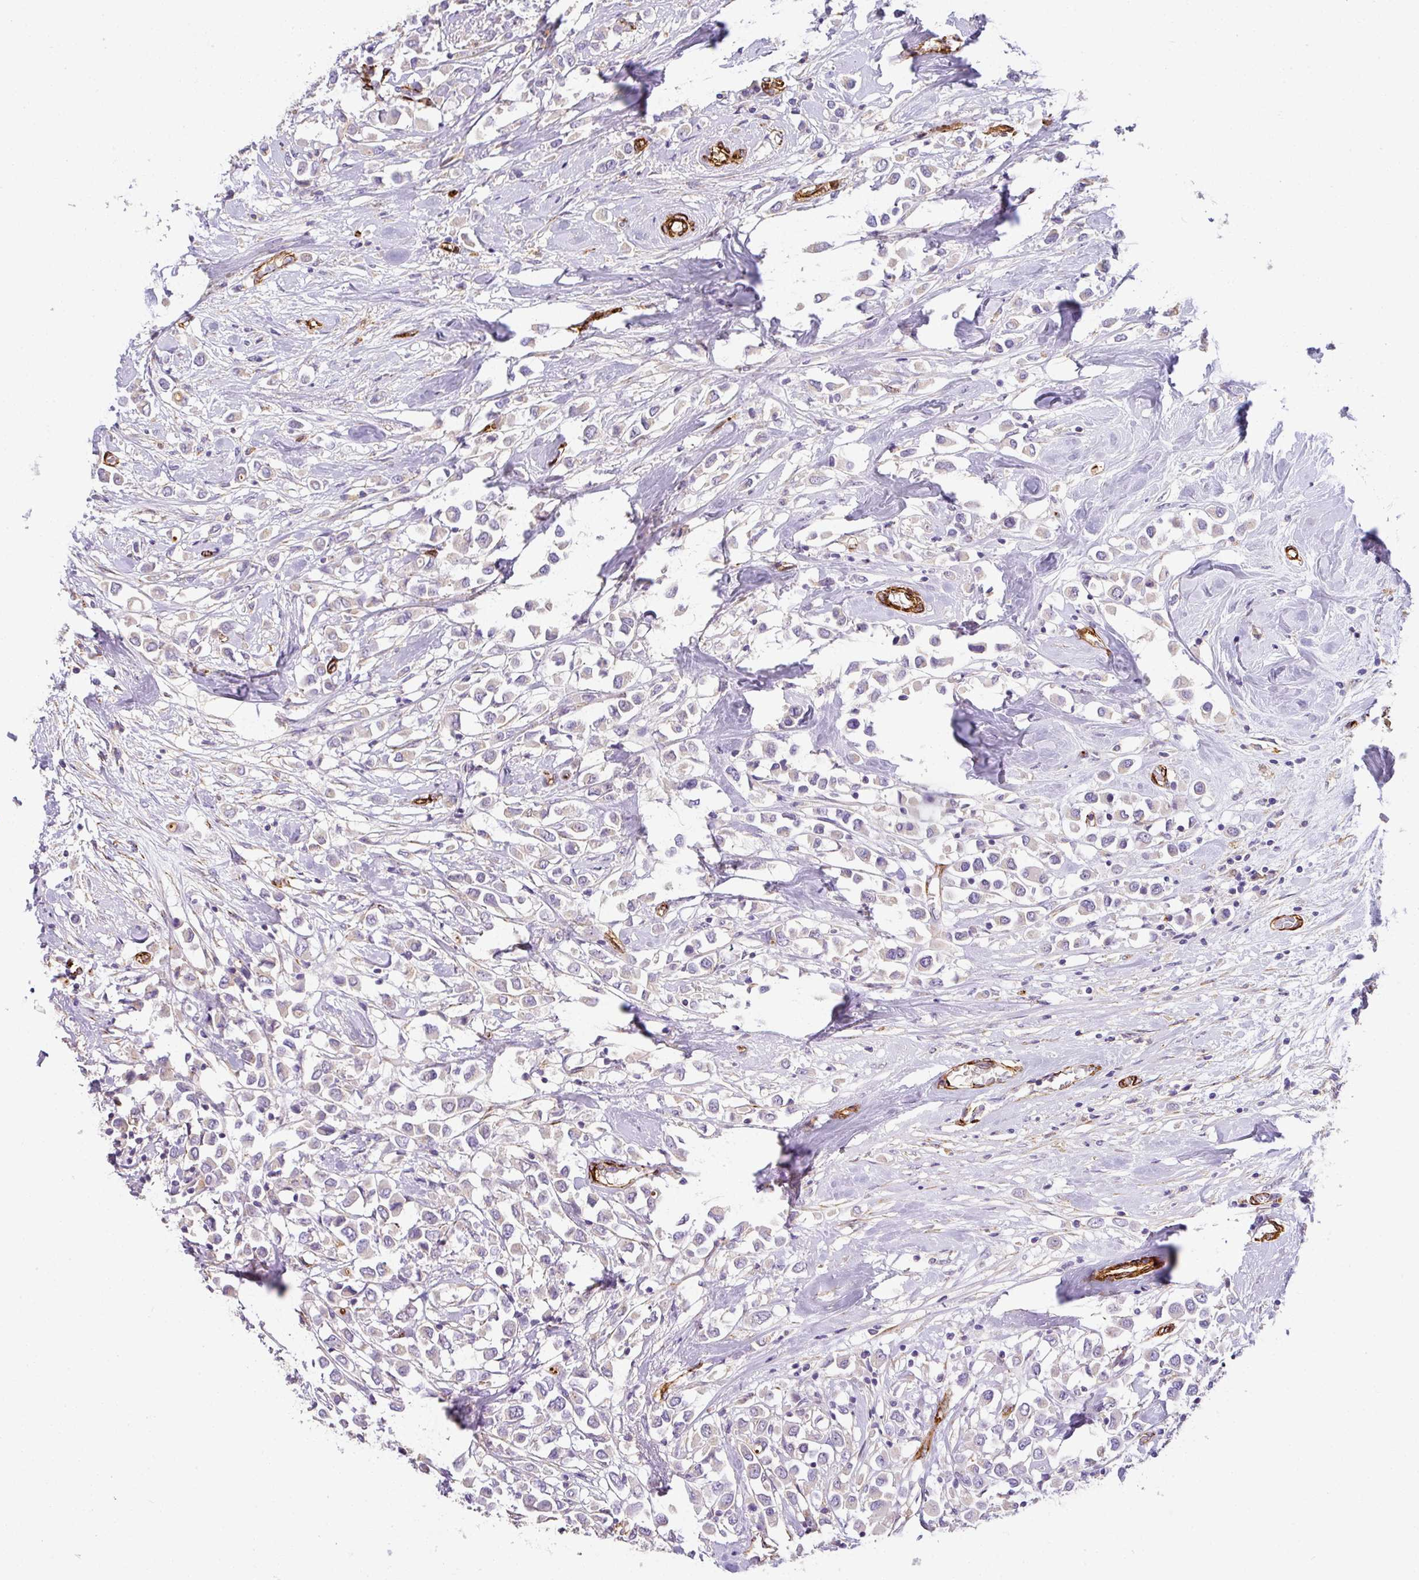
{"staining": {"intensity": "negative", "quantity": "none", "location": "none"}, "tissue": "breast cancer", "cell_type": "Tumor cells", "image_type": "cancer", "snomed": [{"axis": "morphology", "description": "Duct carcinoma"}, {"axis": "topography", "description": "Breast"}], "caption": "Immunohistochemical staining of breast cancer exhibits no significant expression in tumor cells.", "gene": "SLC25A17", "patient": {"sex": "female", "age": 61}}